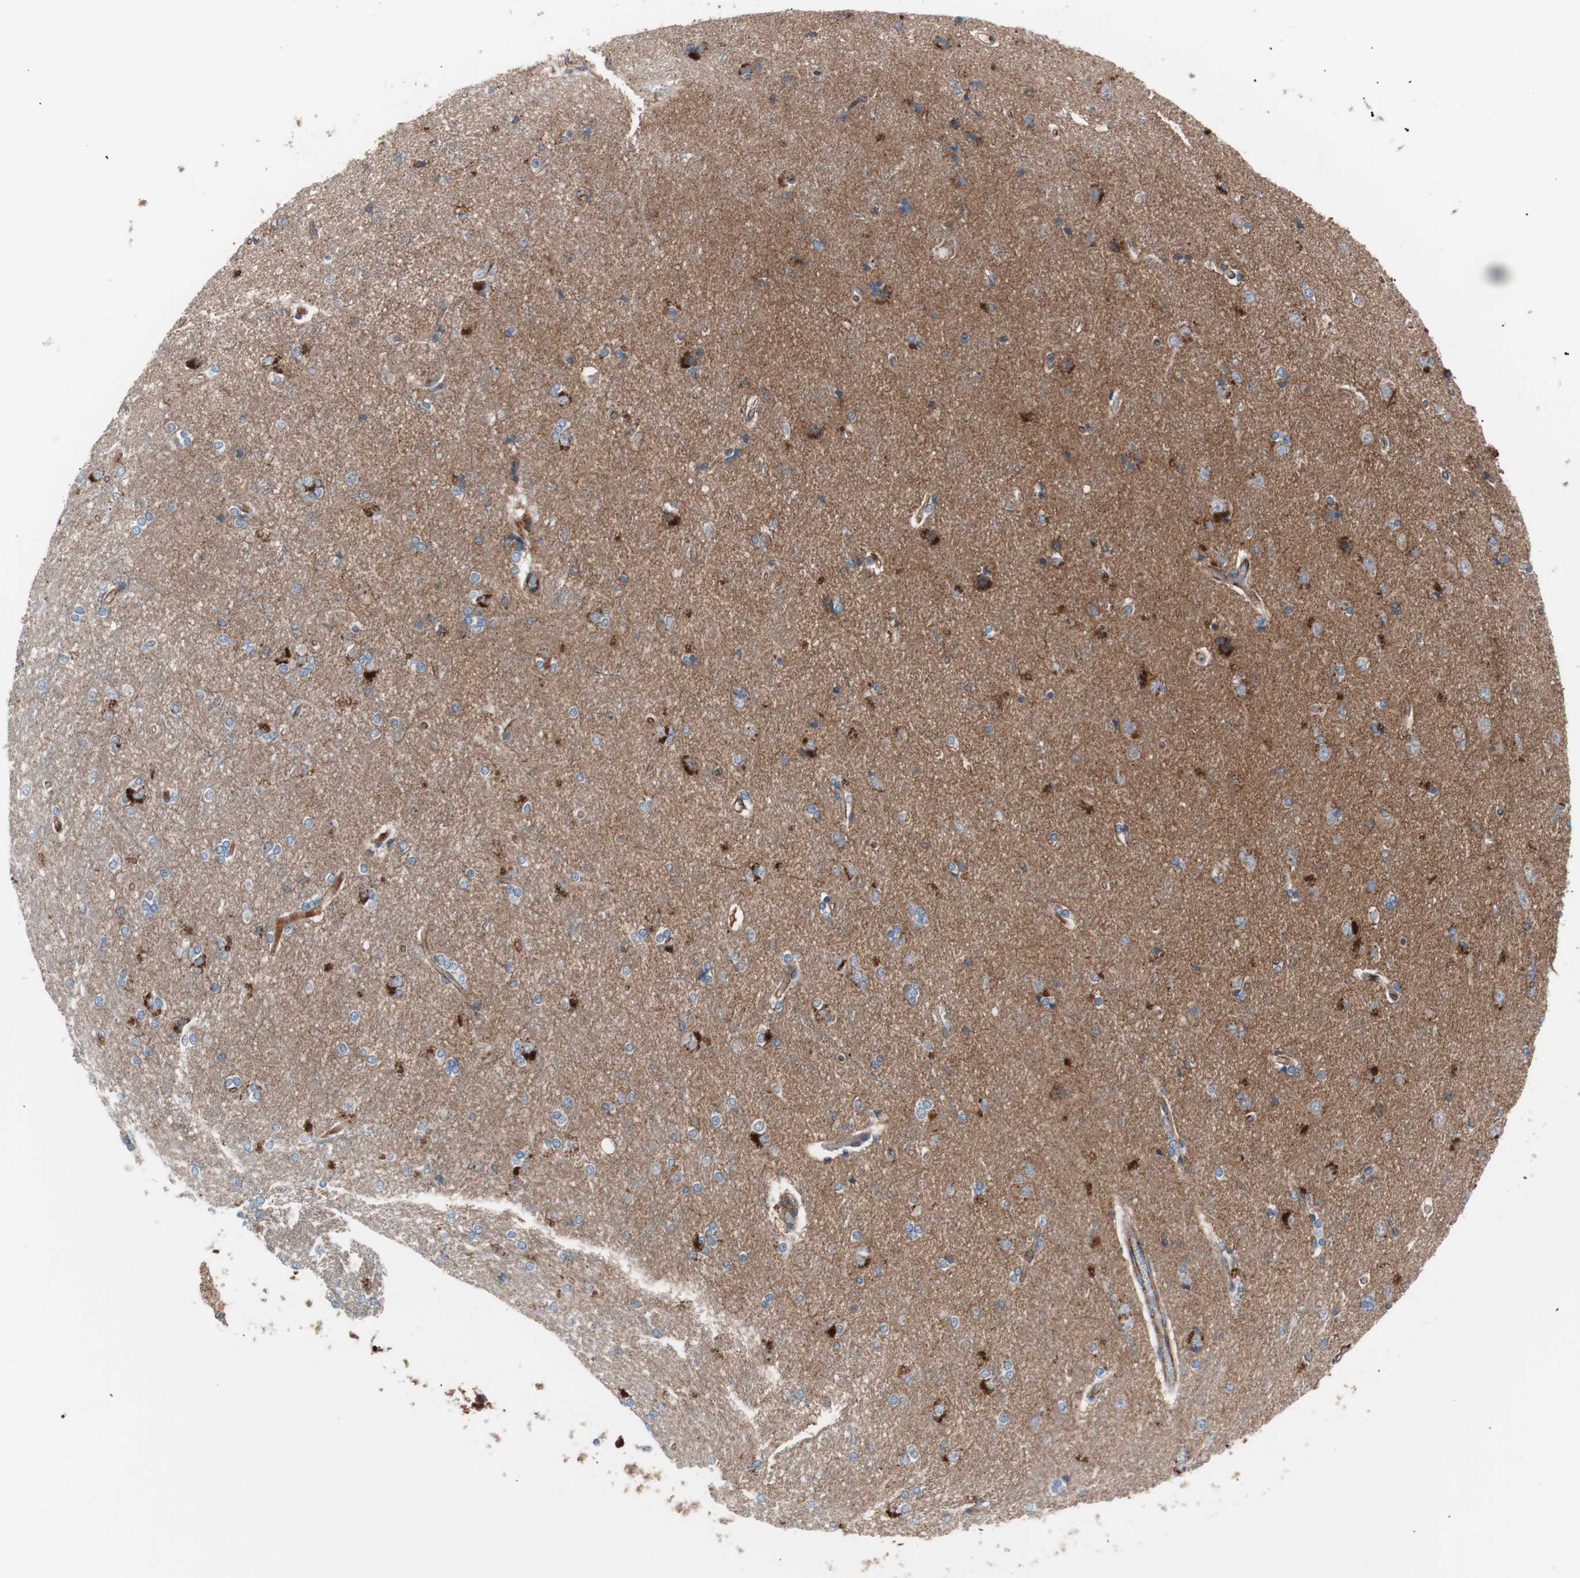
{"staining": {"intensity": "moderate", "quantity": ">75%", "location": "cytoplasmic/membranous"}, "tissue": "cerebral cortex", "cell_type": "Endothelial cells", "image_type": "normal", "snomed": [{"axis": "morphology", "description": "Normal tissue, NOS"}, {"axis": "topography", "description": "Cerebral cortex"}], "caption": "Cerebral cortex stained for a protein reveals moderate cytoplasmic/membranous positivity in endothelial cells.", "gene": "FLOT2", "patient": {"sex": "female", "age": 54}}